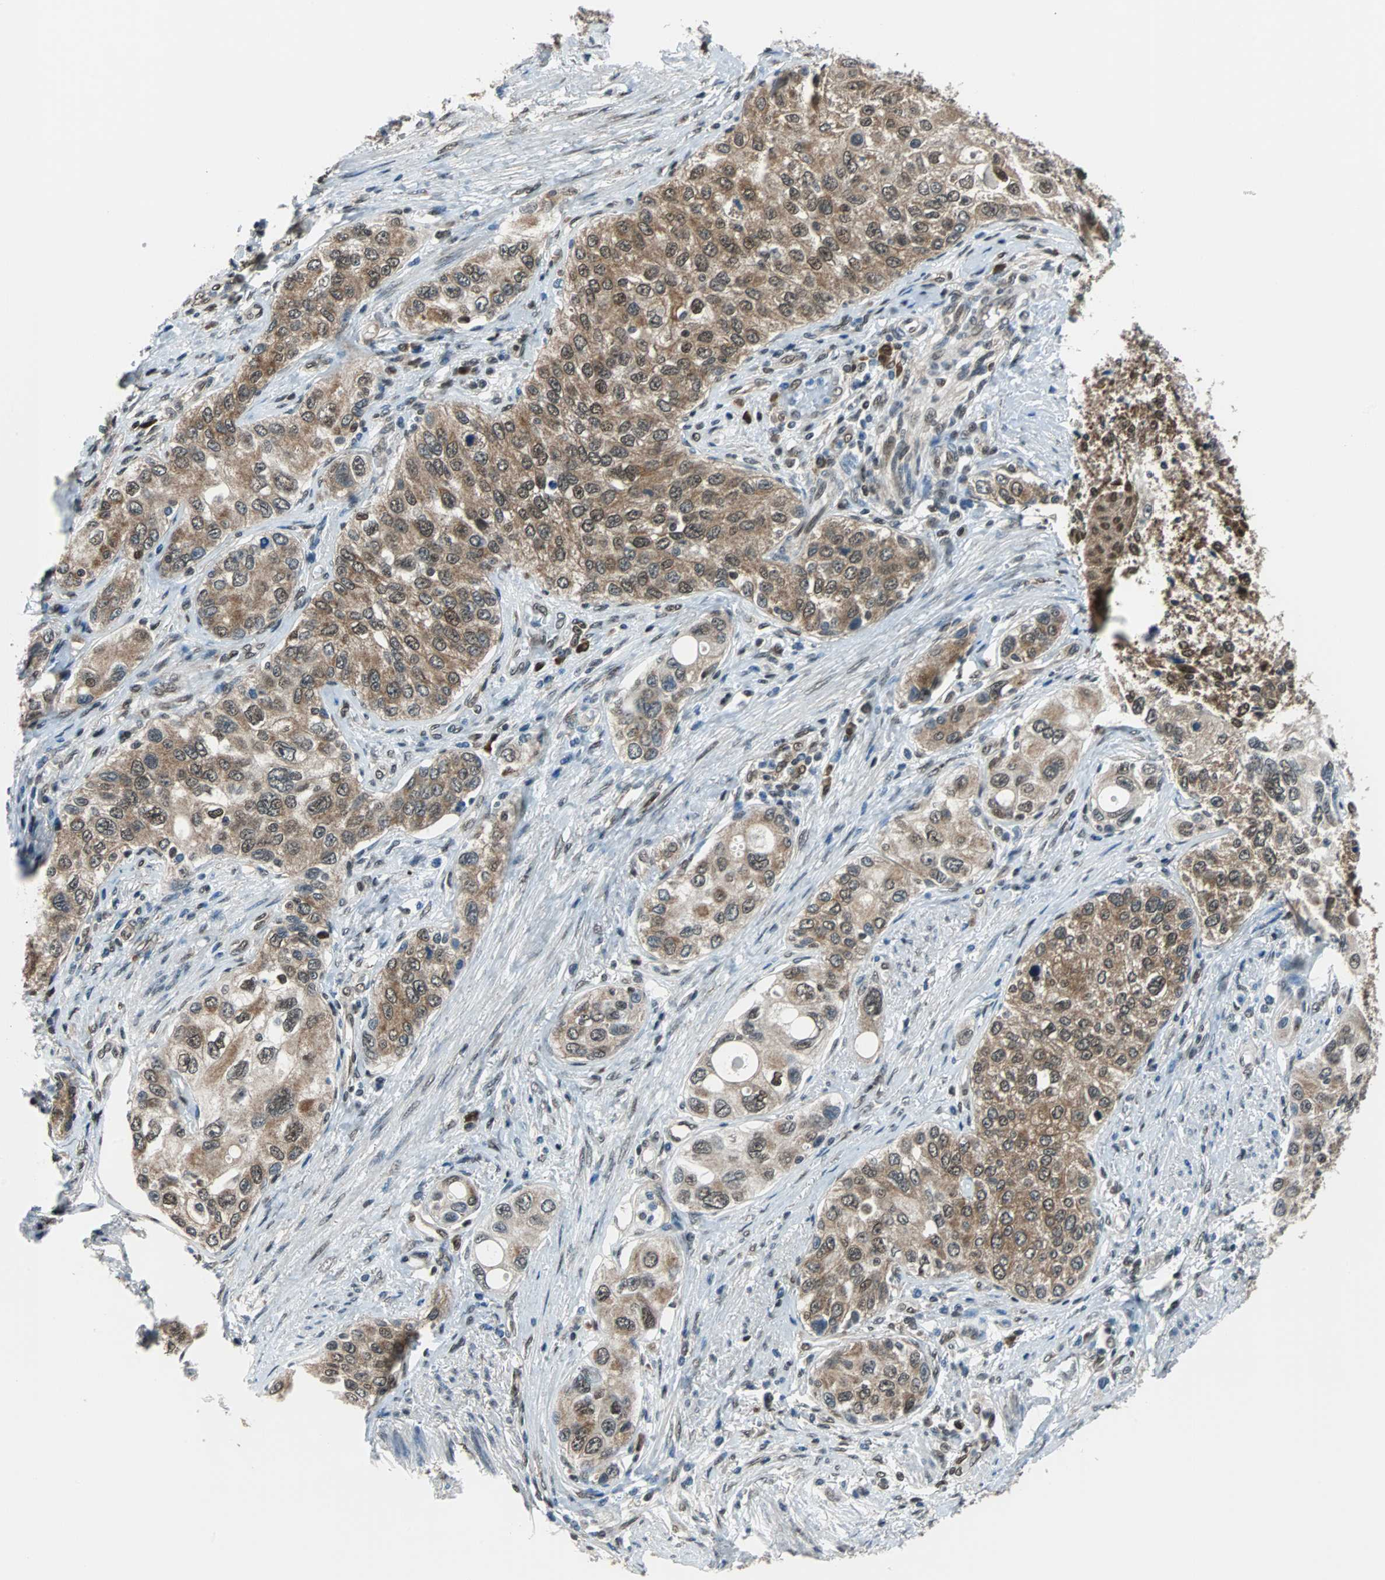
{"staining": {"intensity": "moderate", "quantity": ">75%", "location": "cytoplasmic/membranous"}, "tissue": "urothelial cancer", "cell_type": "Tumor cells", "image_type": "cancer", "snomed": [{"axis": "morphology", "description": "Urothelial carcinoma, High grade"}, {"axis": "topography", "description": "Urinary bladder"}], "caption": "Immunohistochemical staining of urothelial cancer displays medium levels of moderate cytoplasmic/membranous protein staining in approximately >75% of tumor cells.", "gene": "VCP", "patient": {"sex": "female", "age": 56}}